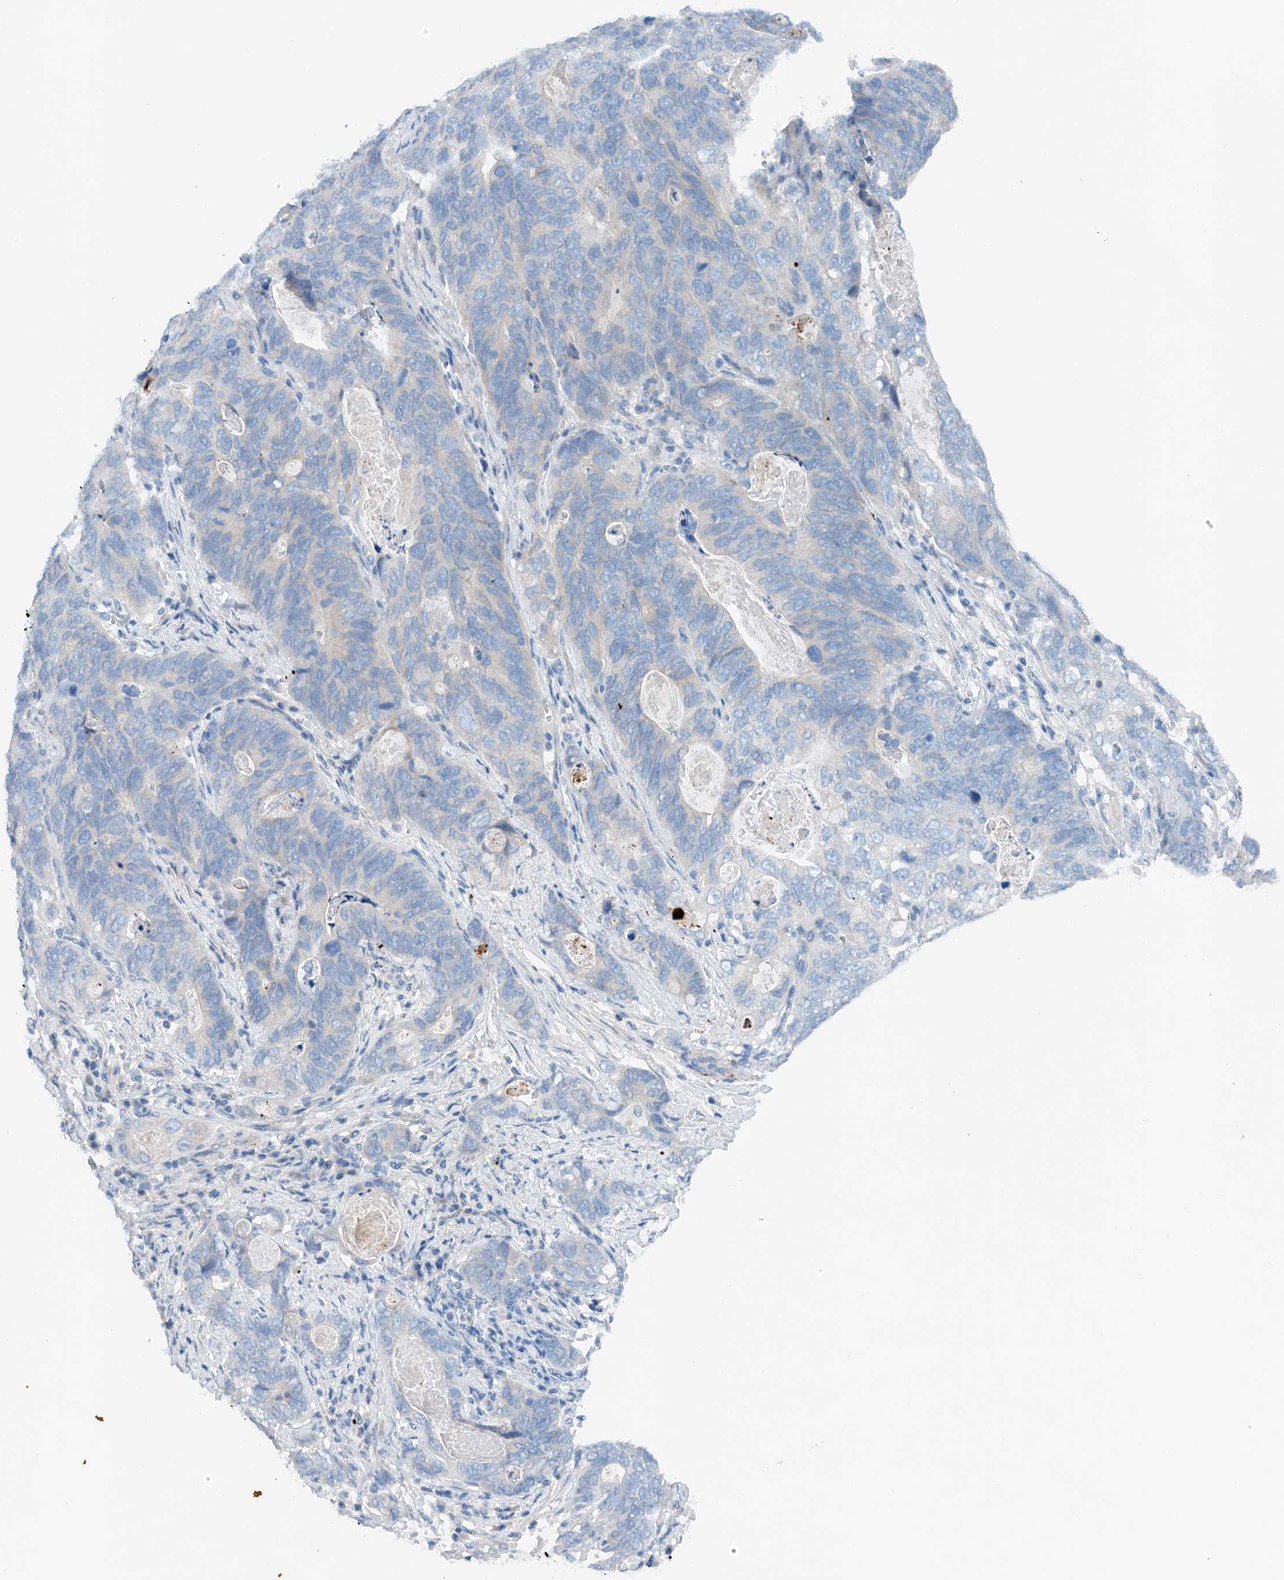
{"staining": {"intensity": "negative", "quantity": "none", "location": "none"}, "tissue": "stomach cancer", "cell_type": "Tumor cells", "image_type": "cancer", "snomed": [{"axis": "morphology", "description": "Normal tissue, NOS"}, {"axis": "morphology", "description": "Adenocarcinoma, NOS"}, {"axis": "topography", "description": "Stomach"}], "caption": "Photomicrograph shows no protein positivity in tumor cells of adenocarcinoma (stomach) tissue. (DAB (3,3'-diaminobenzidine) immunohistochemistry, high magnification).", "gene": "CEP85L", "patient": {"sex": "female", "age": 89}}